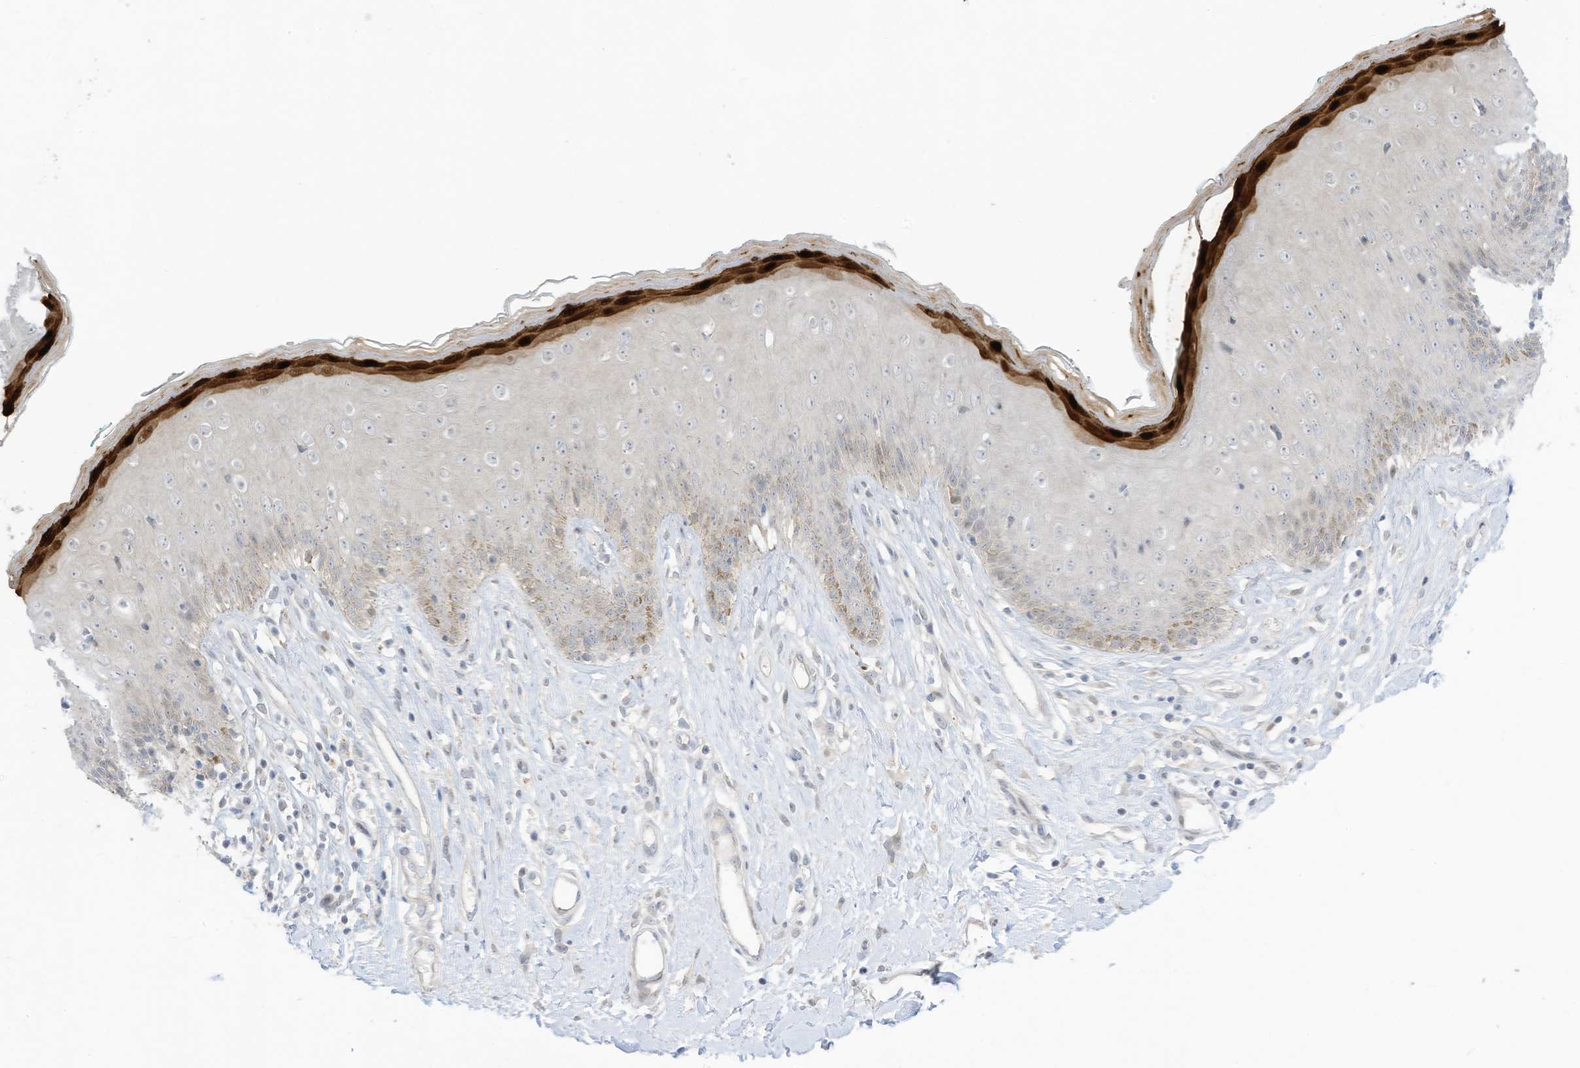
{"staining": {"intensity": "strong", "quantity": "<25%", "location": "cytoplasmic/membranous,nuclear"}, "tissue": "skin", "cell_type": "Epidermal cells", "image_type": "normal", "snomed": [{"axis": "morphology", "description": "Normal tissue, NOS"}, {"axis": "morphology", "description": "Squamous cell carcinoma, NOS"}, {"axis": "topography", "description": "Vulva"}], "caption": "This is a photomicrograph of immunohistochemistry (IHC) staining of unremarkable skin, which shows strong positivity in the cytoplasmic/membranous,nuclear of epidermal cells.", "gene": "ASPRV1", "patient": {"sex": "female", "age": 85}}